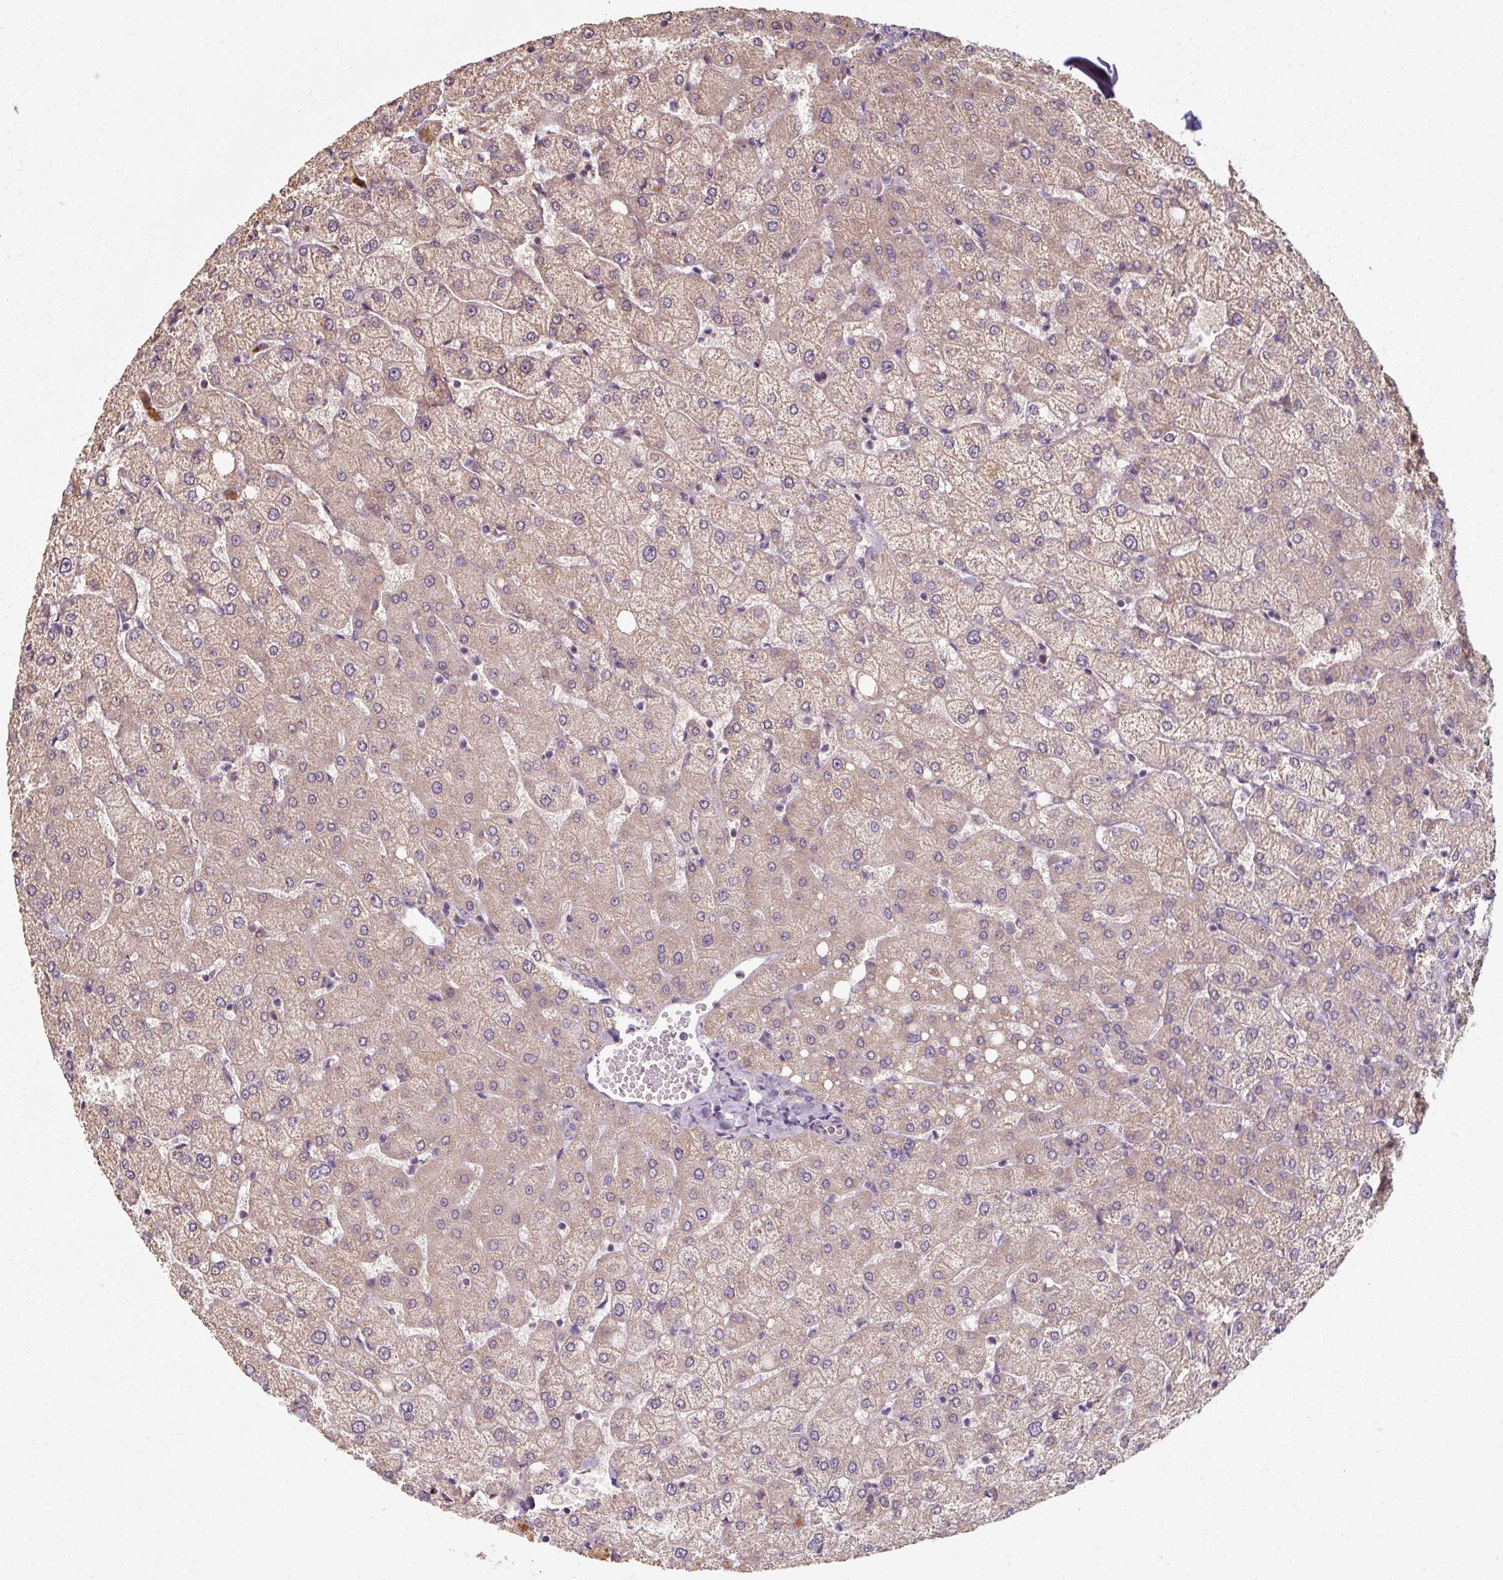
{"staining": {"intensity": "negative", "quantity": "none", "location": "none"}, "tissue": "liver", "cell_type": "Cholangiocytes", "image_type": "normal", "snomed": [{"axis": "morphology", "description": "Normal tissue, NOS"}, {"axis": "topography", "description": "Liver"}], "caption": "A micrograph of liver stained for a protein shows no brown staining in cholangiocytes. (Stains: DAB immunohistochemistry with hematoxylin counter stain, Microscopy: brightfield microscopy at high magnification).", "gene": "TSEN54", "patient": {"sex": "female", "age": 54}}